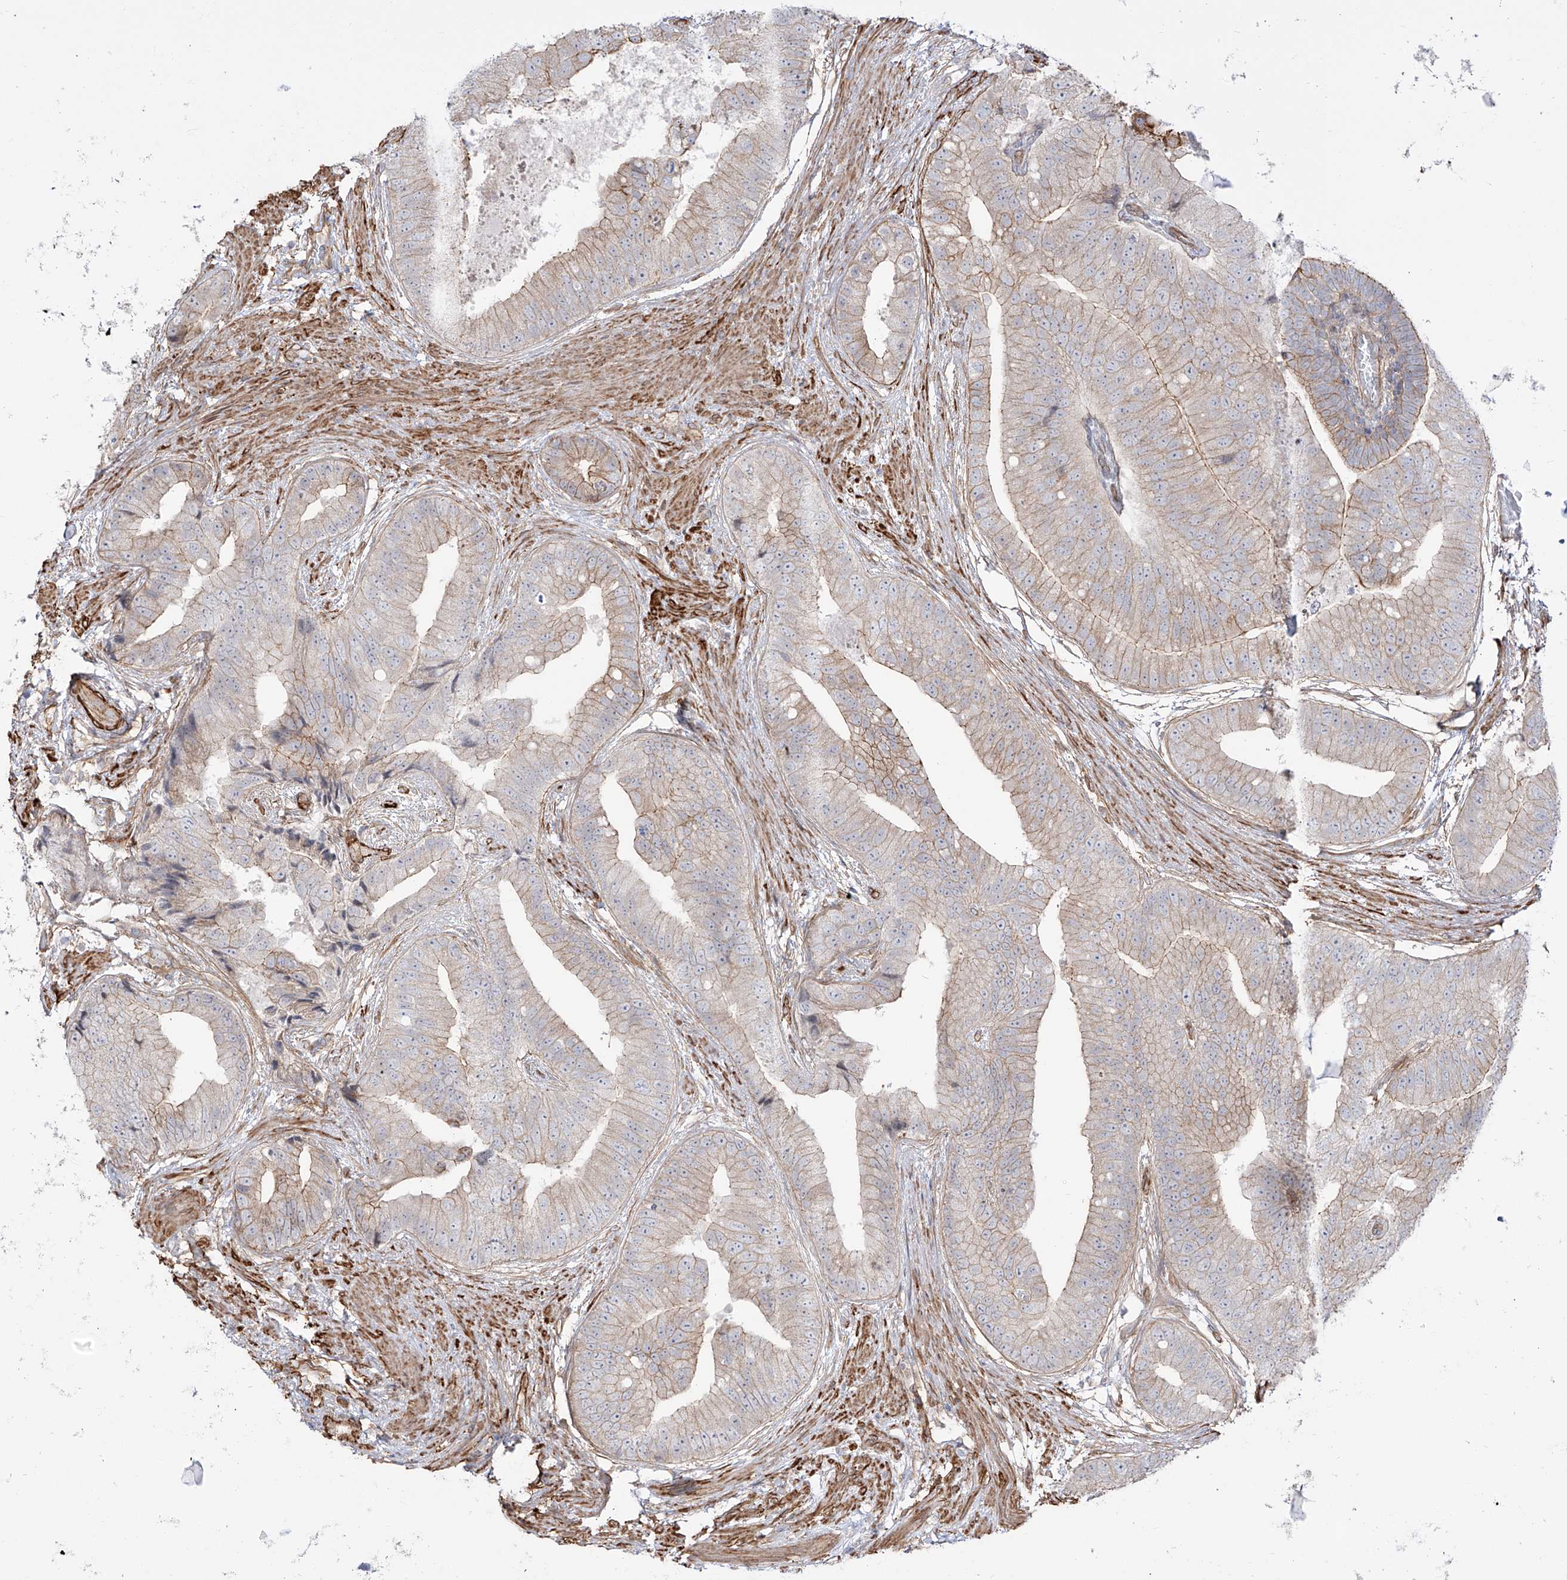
{"staining": {"intensity": "moderate", "quantity": "<25%", "location": "cytoplasmic/membranous"}, "tissue": "prostate cancer", "cell_type": "Tumor cells", "image_type": "cancer", "snomed": [{"axis": "morphology", "description": "Adenocarcinoma, High grade"}, {"axis": "topography", "description": "Prostate"}], "caption": "Immunohistochemical staining of prostate cancer demonstrates low levels of moderate cytoplasmic/membranous positivity in approximately <25% of tumor cells. The protein of interest is stained brown, and the nuclei are stained in blue (DAB IHC with brightfield microscopy, high magnification).", "gene": "ZNF180", "patient": {"sex": "male", "age": 70}}